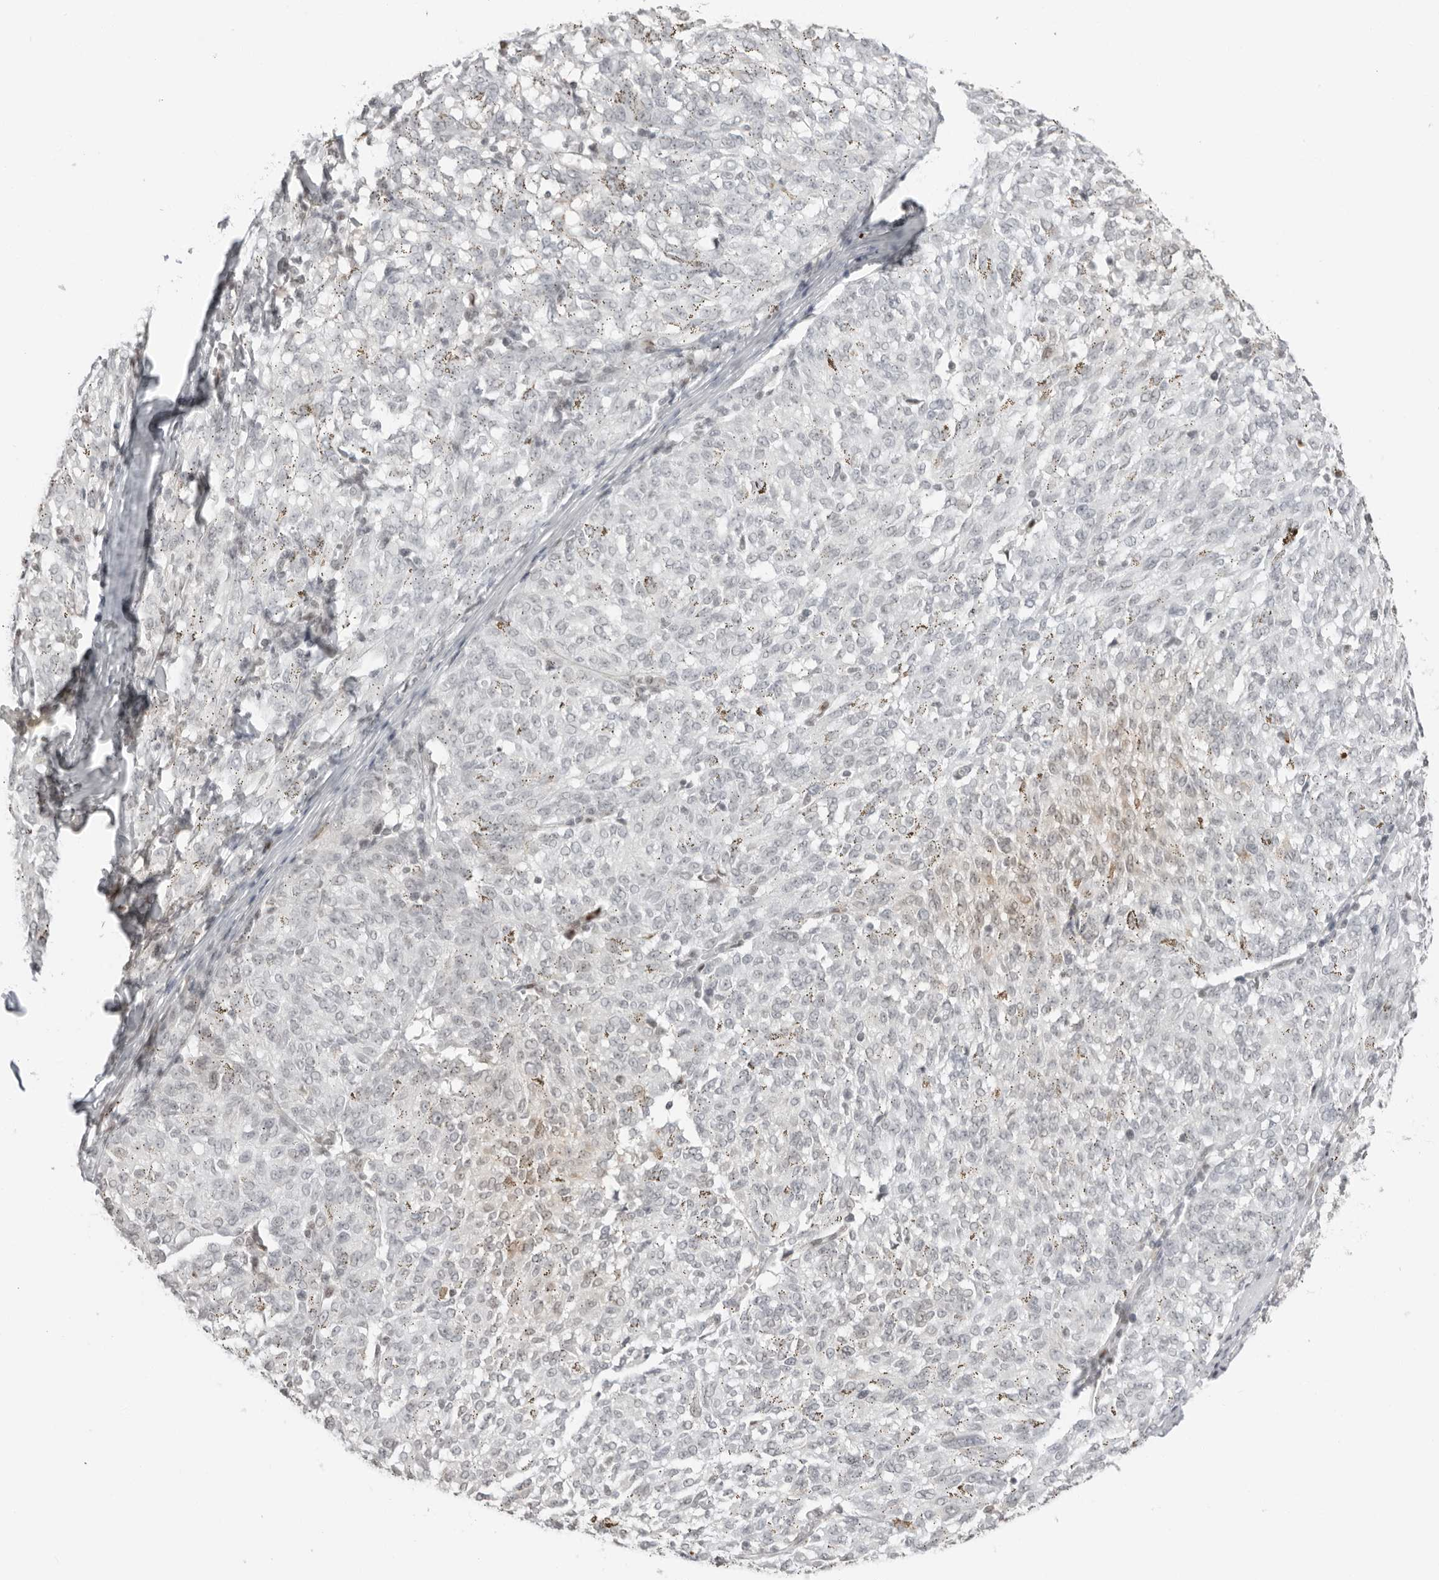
{"staining": {"intensity": "negative", "quantity": "none", "location": "none"}, "tissue": "melanoma", "cell_type": "Tumor cells", "image_type": "cancer", "snomed": [{"axis": "morphology", "description": "Malignant melanoma, NOS"}, {"axis": "topography", "description": "Skin"}], "caption": "High magnification brightfield microscopy of malignant melanoma stained with DAB (brown) and counterstained with hematoxylin (blue): tumor cells show no significant staining.", "gene": "RNF146", "patient": {"sex": "female", "age": 72}}